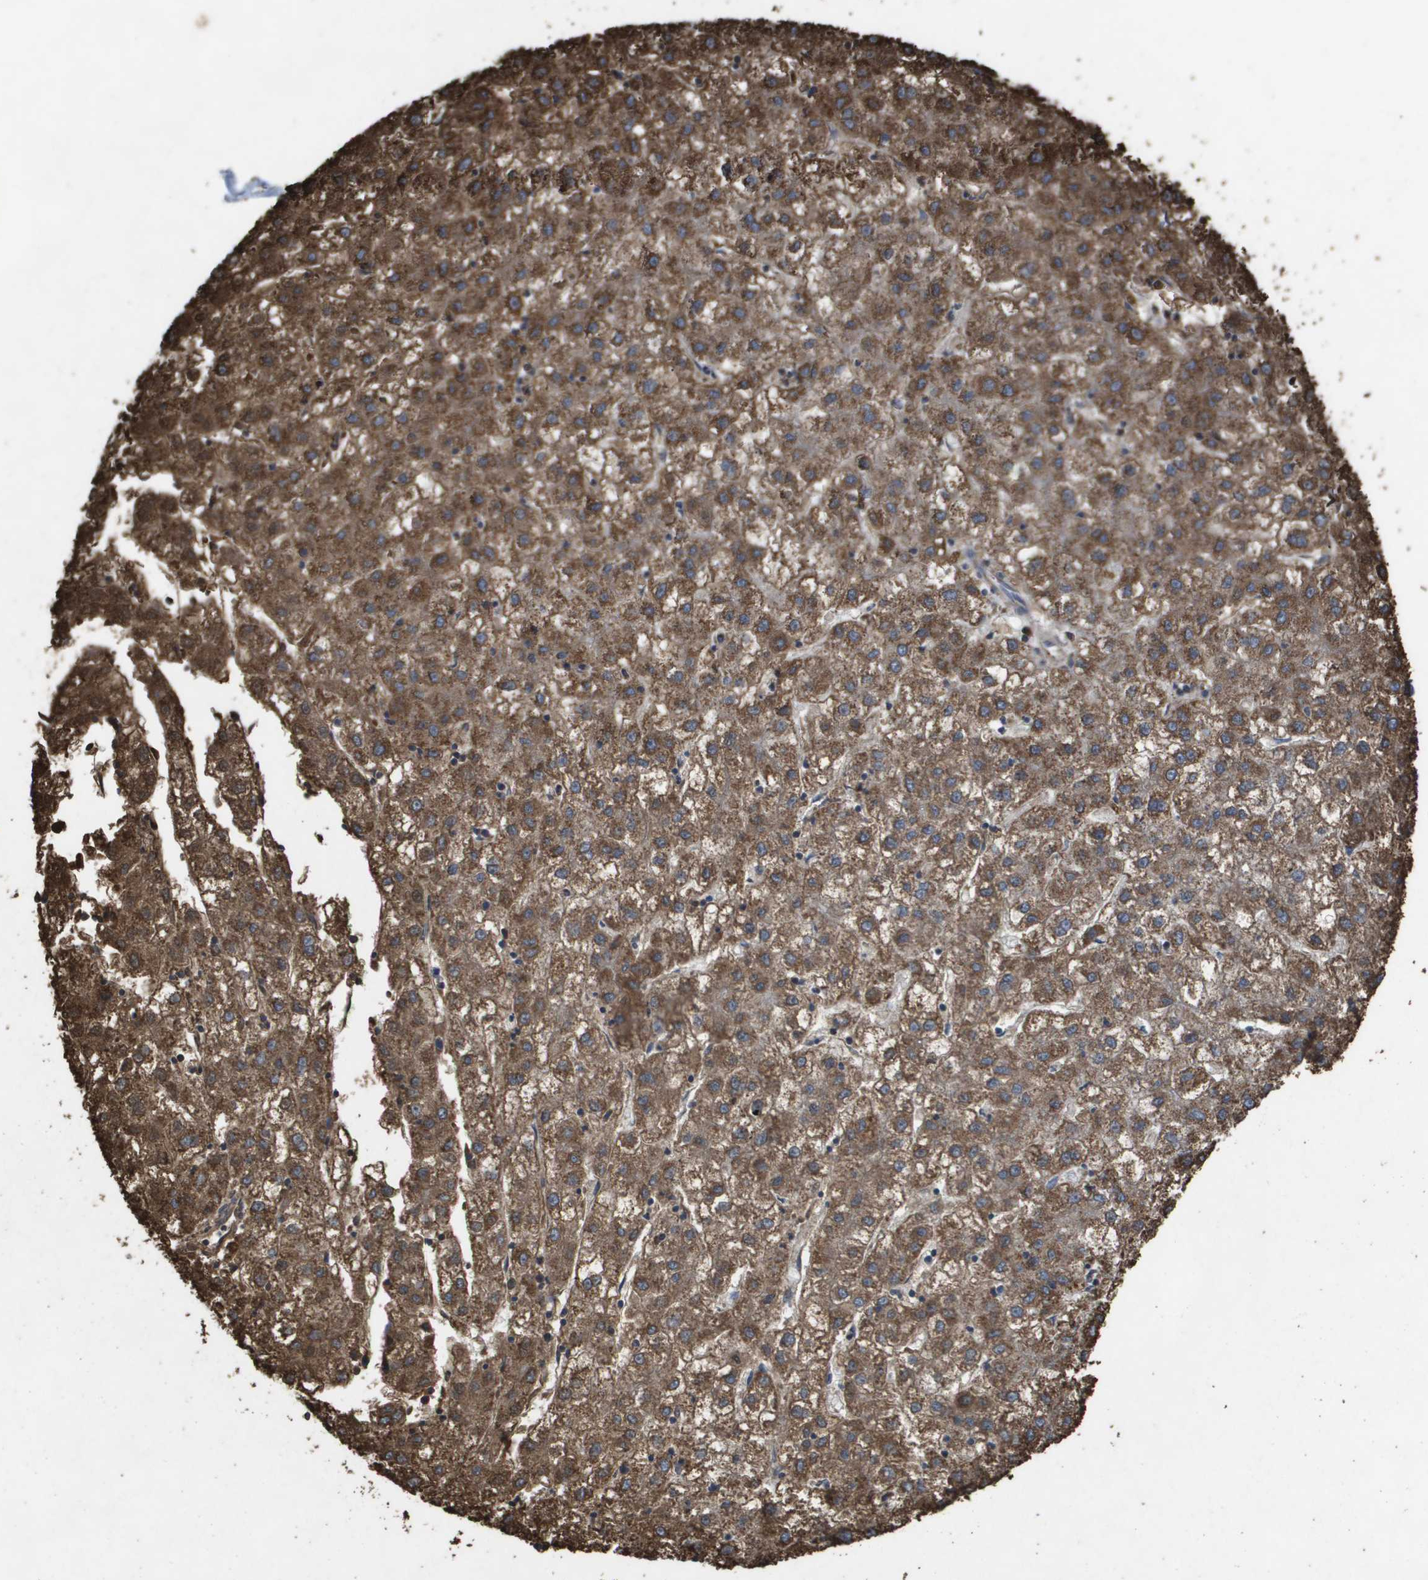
{"staining": {"intensity": "strong", "quantity": ">75%", "location": "cytoplasmic/membranous"}, "tissue": "liver cancer", "cell_type": "Tumor cells", "image_type": "cancer", "snomed": [{"axis": "morphology", "description": "Carcinoma, Hepatocellular, NOS"}, {"axis": "topography", "description": "Liver"}], "caption": "This photomicrograph shows immunohistochemistry staining of human liver hepatocellular carcinoma, with high strong cytoplasmic/membranous staining in approximately >75% of tumor cells.", "gene": "HSPE1", "patient": {"sex": "male", "age": 72}}